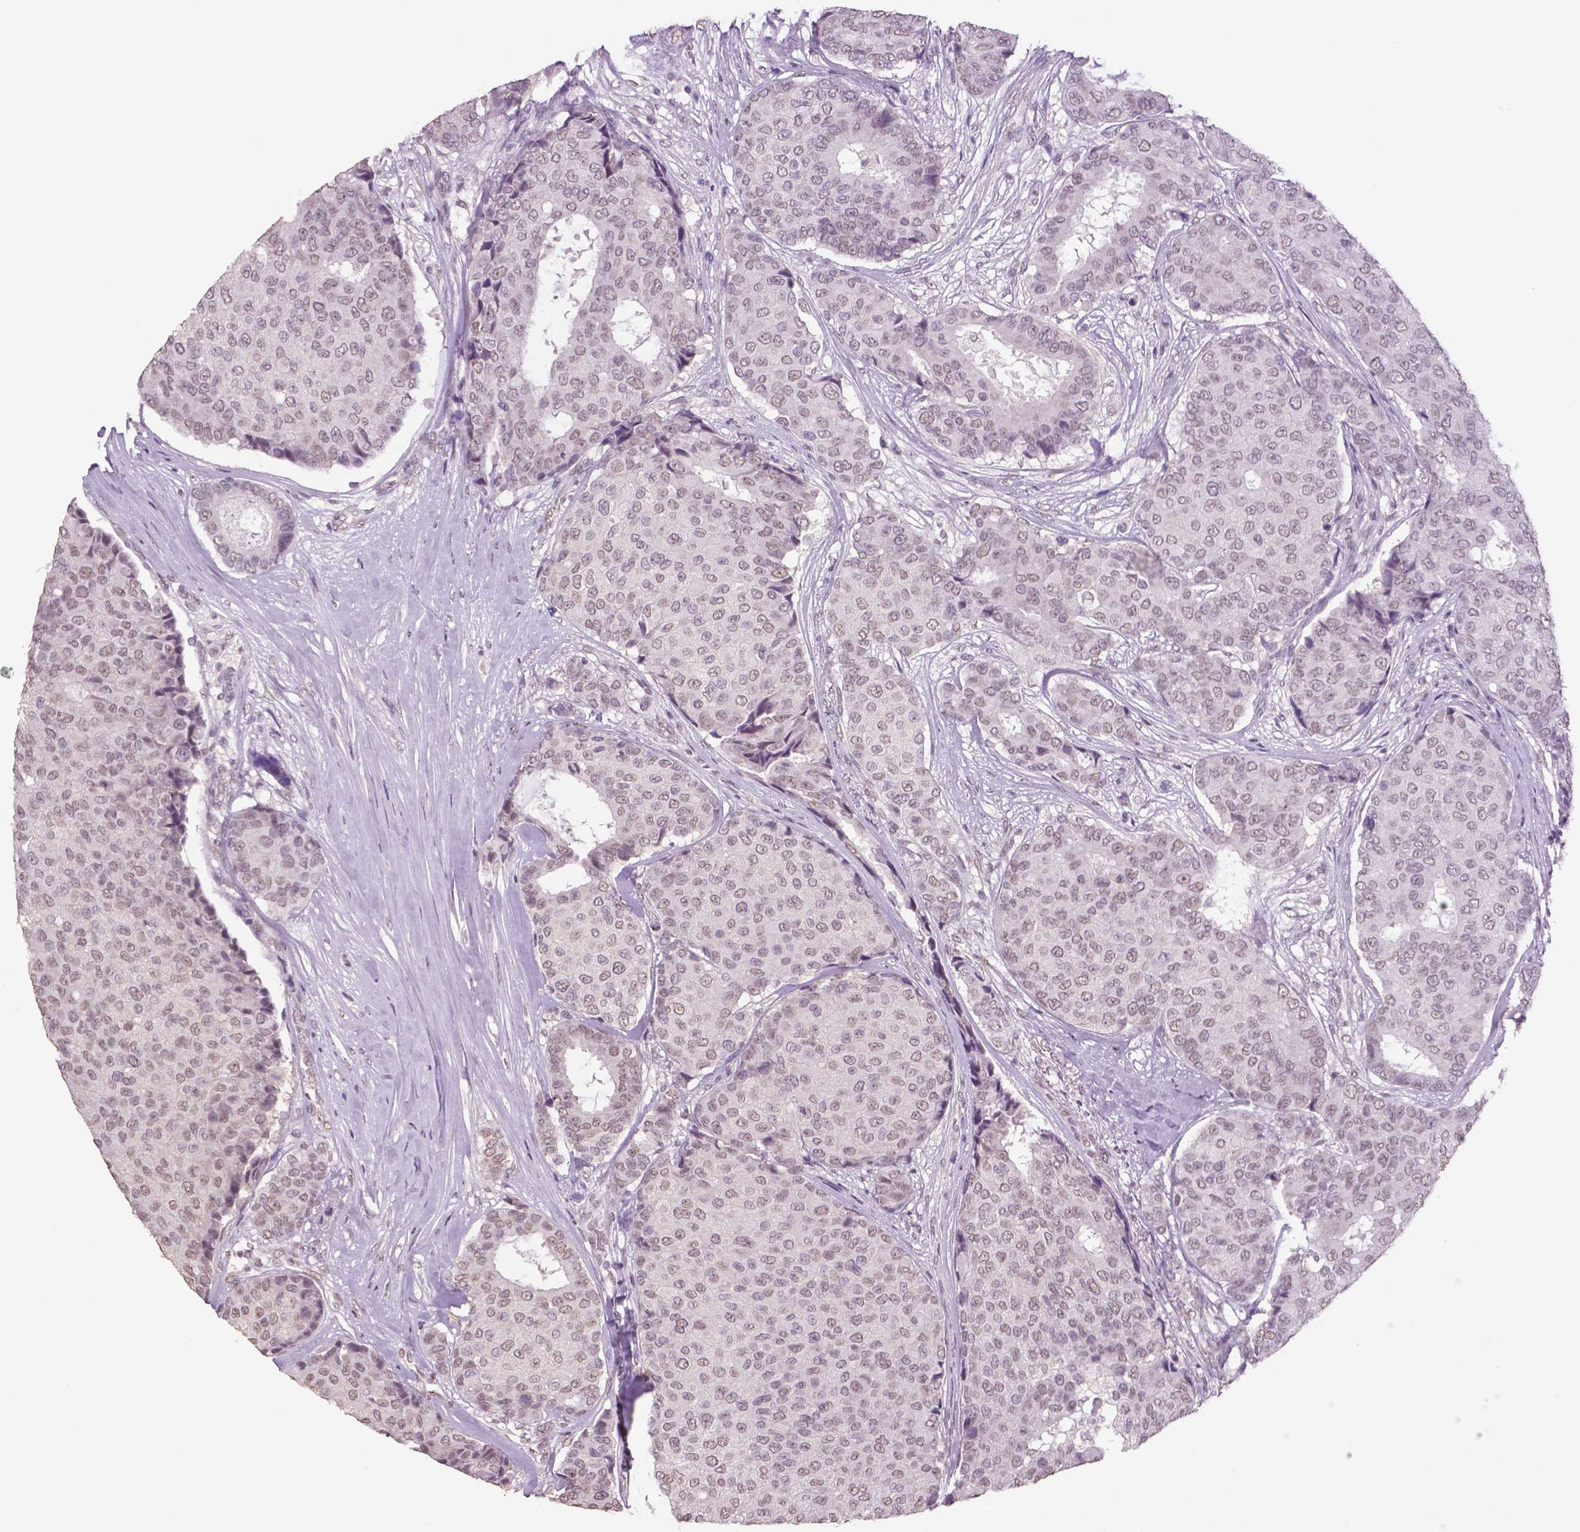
{"staining": {"intensity": "weak", "quantity": "25%-75%", "location": "nuclear"}, "tissue": "breast cancer", "cell_type": "Tumor cells", "image_type": "cancer", "snomed": [{"axis": "morphology", "description": "Duct carcinoma"}, {"axis": "topography", "description": "Breast"}], "caption": "About 25%-75% of tumor cells in human breast cancer exhibit weak nuclear protein staining as visualized by brown immunohistochemical staining.", "gene": "IGF2BP1", "patient": {"sex": "female", "age": 75}}